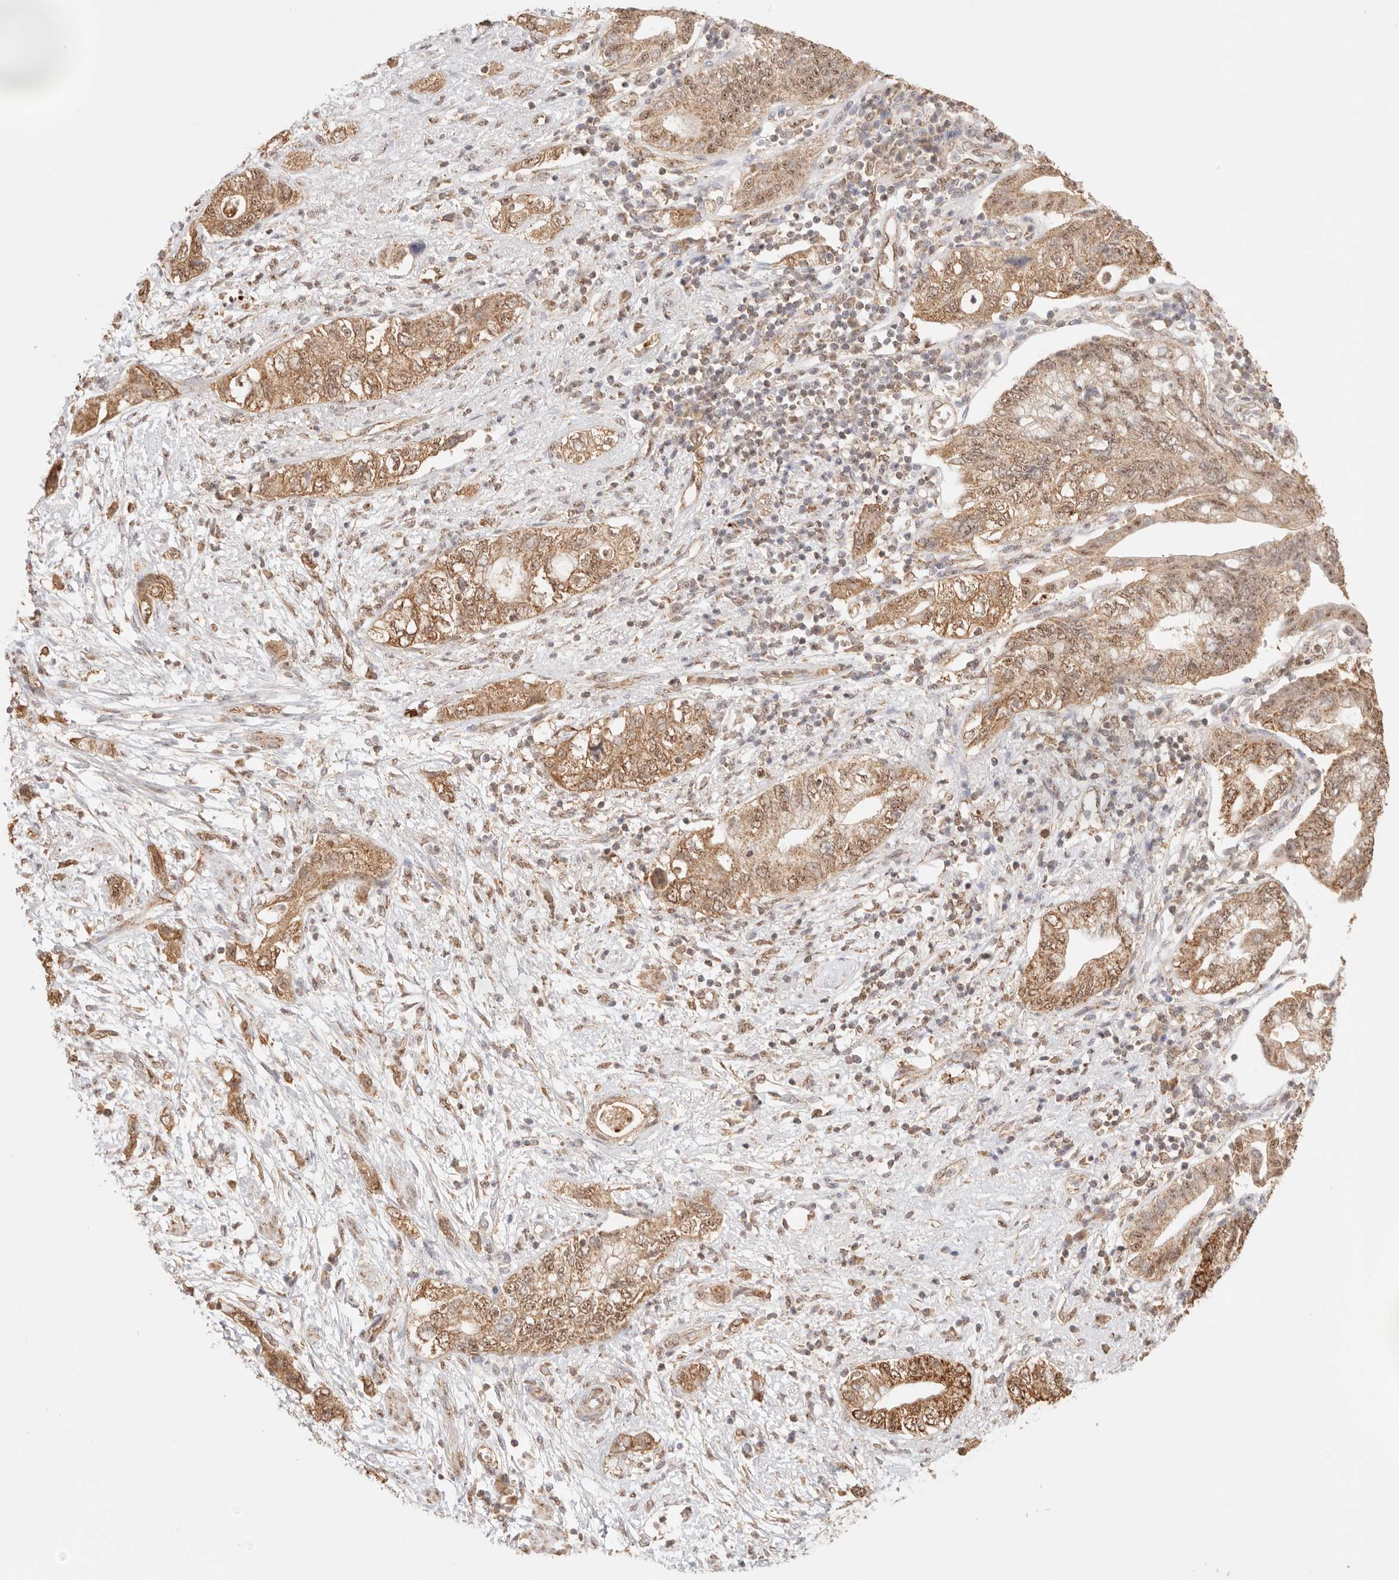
{"staining": {"intensity": "moderate", "quantity": ">75%", "location": "cytoplasmic/membranous,nuclear"}, "tissue": "pancreatic cancer", "cell_type": "Tumor cells", "image_type": "cancer", "snomed": [{"axis": "morphology", "description": "Adenocarcinoma, NOS"}, {"axis": "topography", "description": "Pancreas"}], "caption": "About >75% of tumor cells in human pancreatic adenocarcinoma display moderate cytoplasmic/membranous and nuclear protein expression as visualized by brown immunohistochemical staining.", "gene": "IL1R2", "patient": {"sex": "female", "age": 73}}